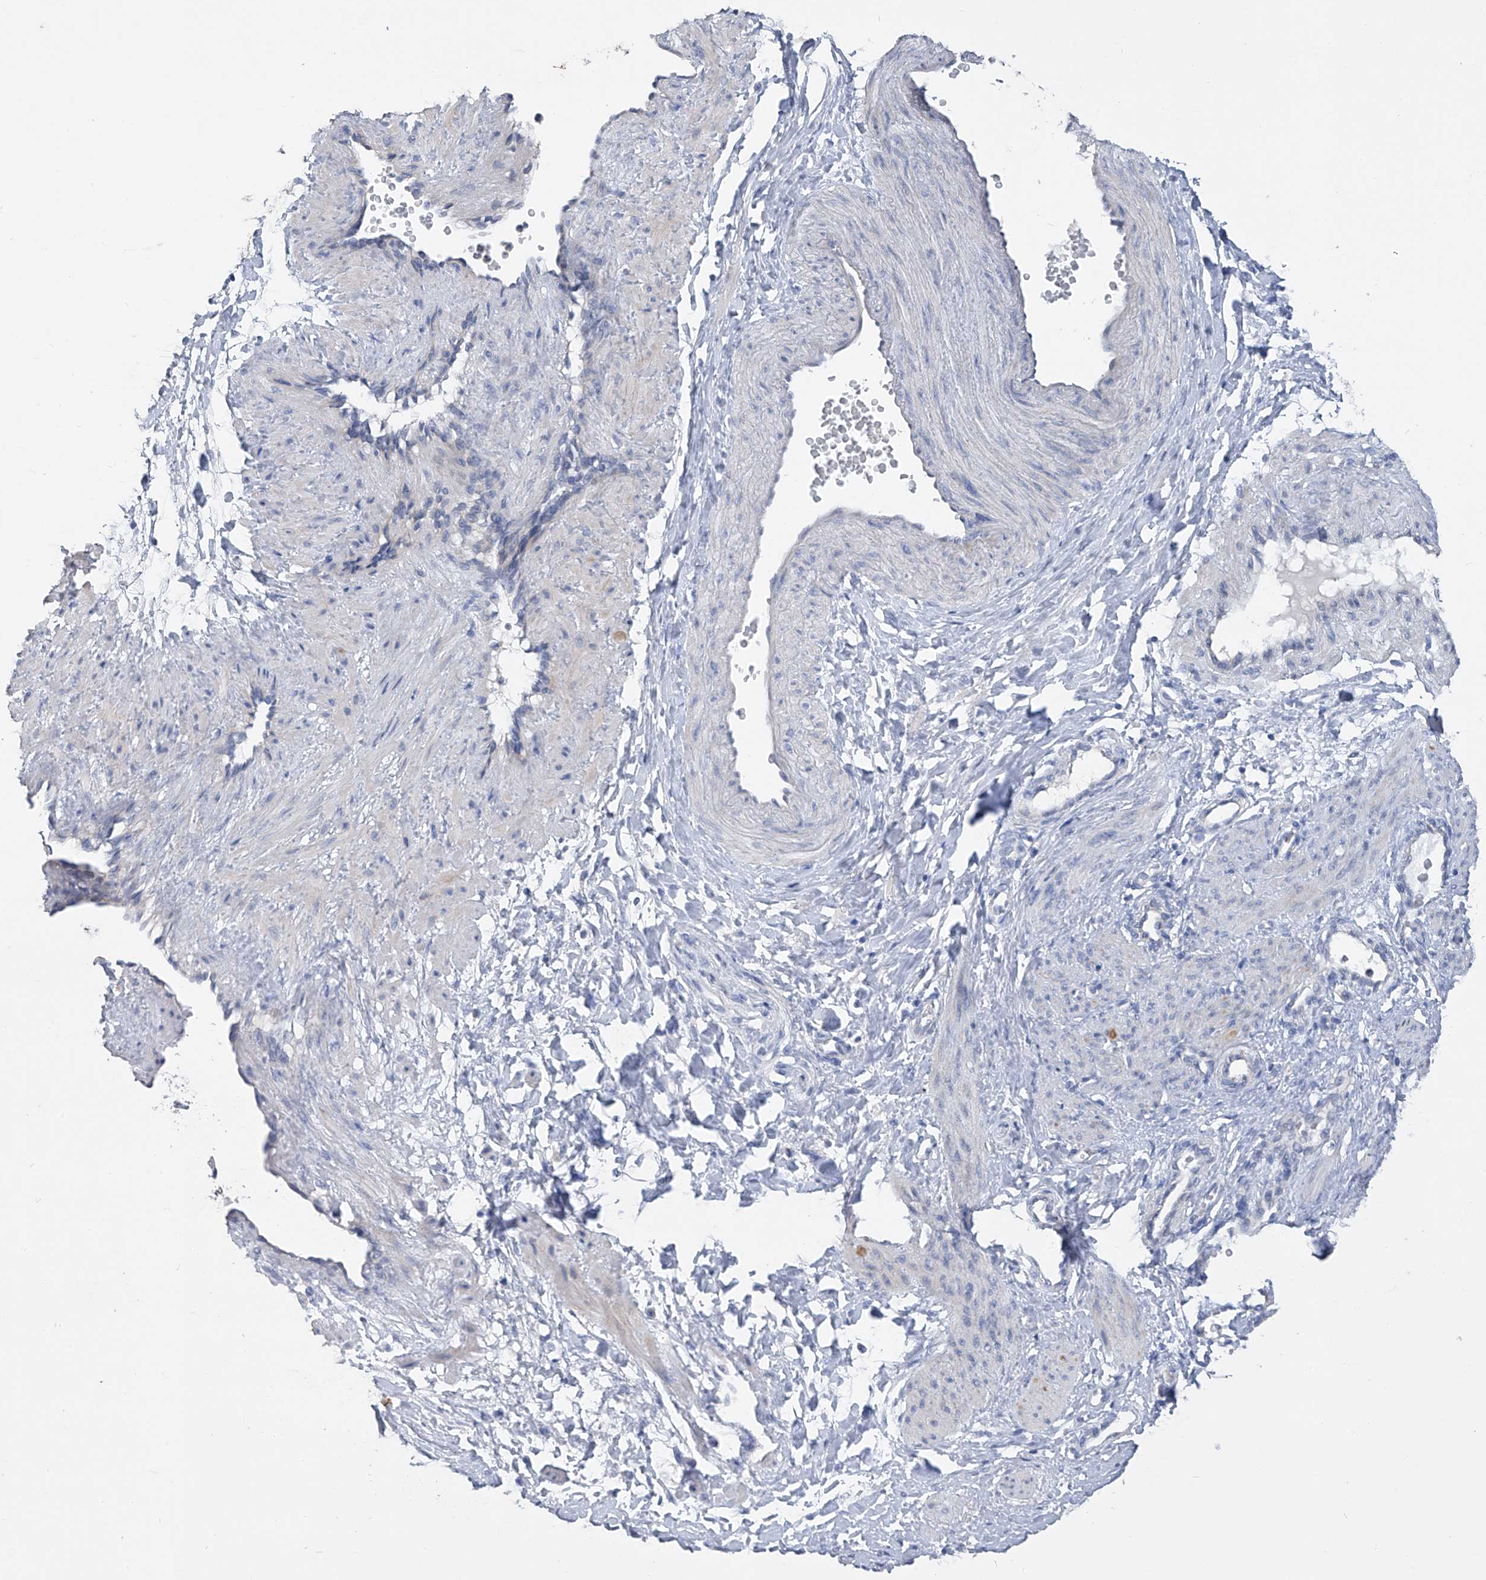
{"staining": {"intensity": "negative", "quantity": "none", "location": "none"}, "tissue": "smooth muscle", "cell_type": "Smooth muscle cells", "image_type": "normal", "snomed": [{"axis": "morphology", "description": "Normal tissue, NOS"}, {"axis": "topography", "description": "Endometrium"}], "caption": "Immunohistochemical staining of benign smooth muscle reveals no significant positivity in smooth muscle cells. (IHC, brightfield microscopy, high magnification).", "gene": "ADRA1A", "patient": {"sex": "female", "age": 33}}